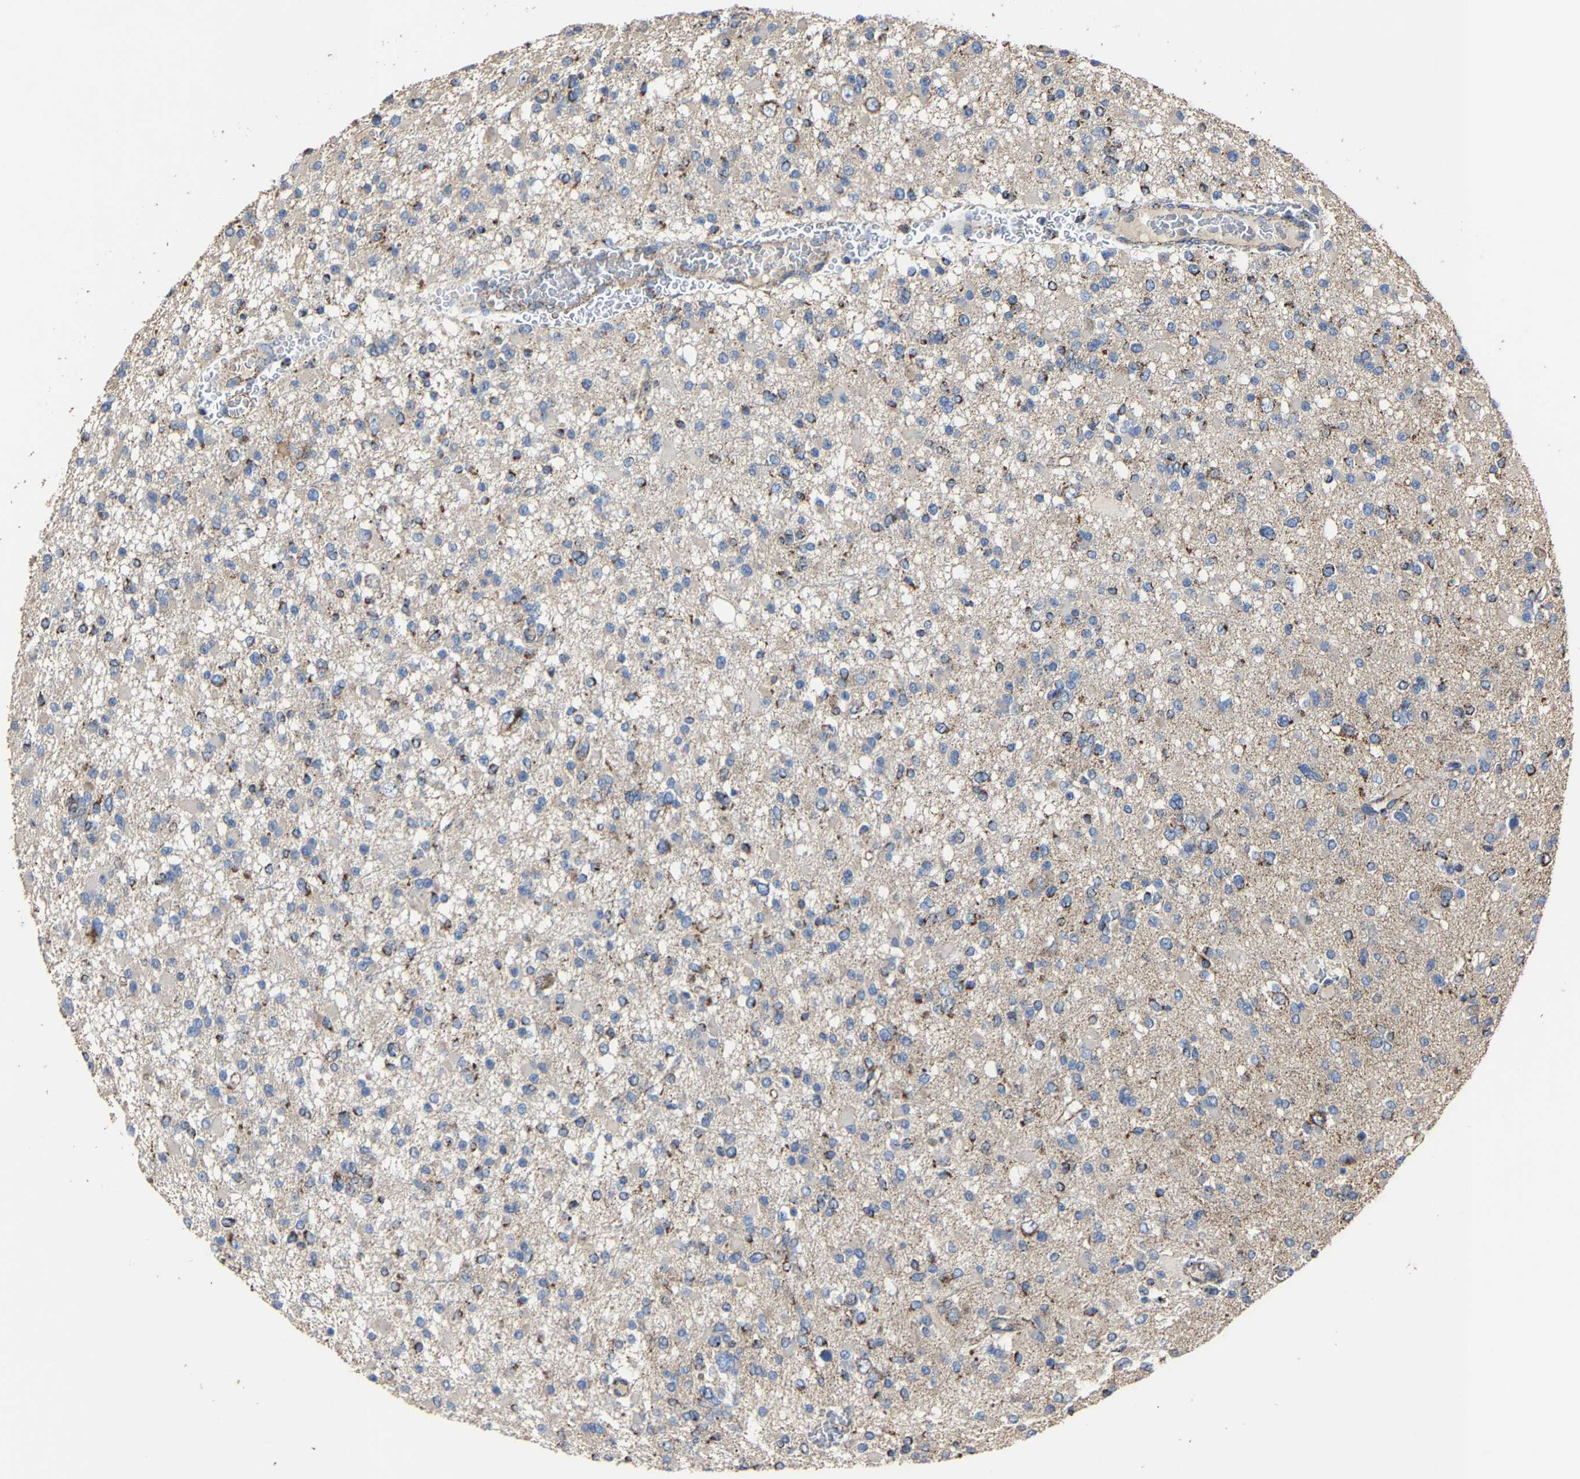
{"staining": {"intensity": "moderate", "quantity": "25%-75%", "location": "cytoplasmic/membranous"}, "tissue": "glioma", "cell_type": "Tumor cells", "image_type": "cancer", "snomed": [{"axis": "morphology", "description": "Glioma, malignant, Low grade"}, {"axis": "topography", "description": "Brain"}], "caption": "The photomicrograph demonstrates a brown stain indicating the presence of a protein in the cytoplasmic/membranous of tumor cells in glioma. (DAB IHC with brightfield microscopy, high magnification).", "gene": "NDUFV3", "patient": {"sex": "female", "age": 22}}